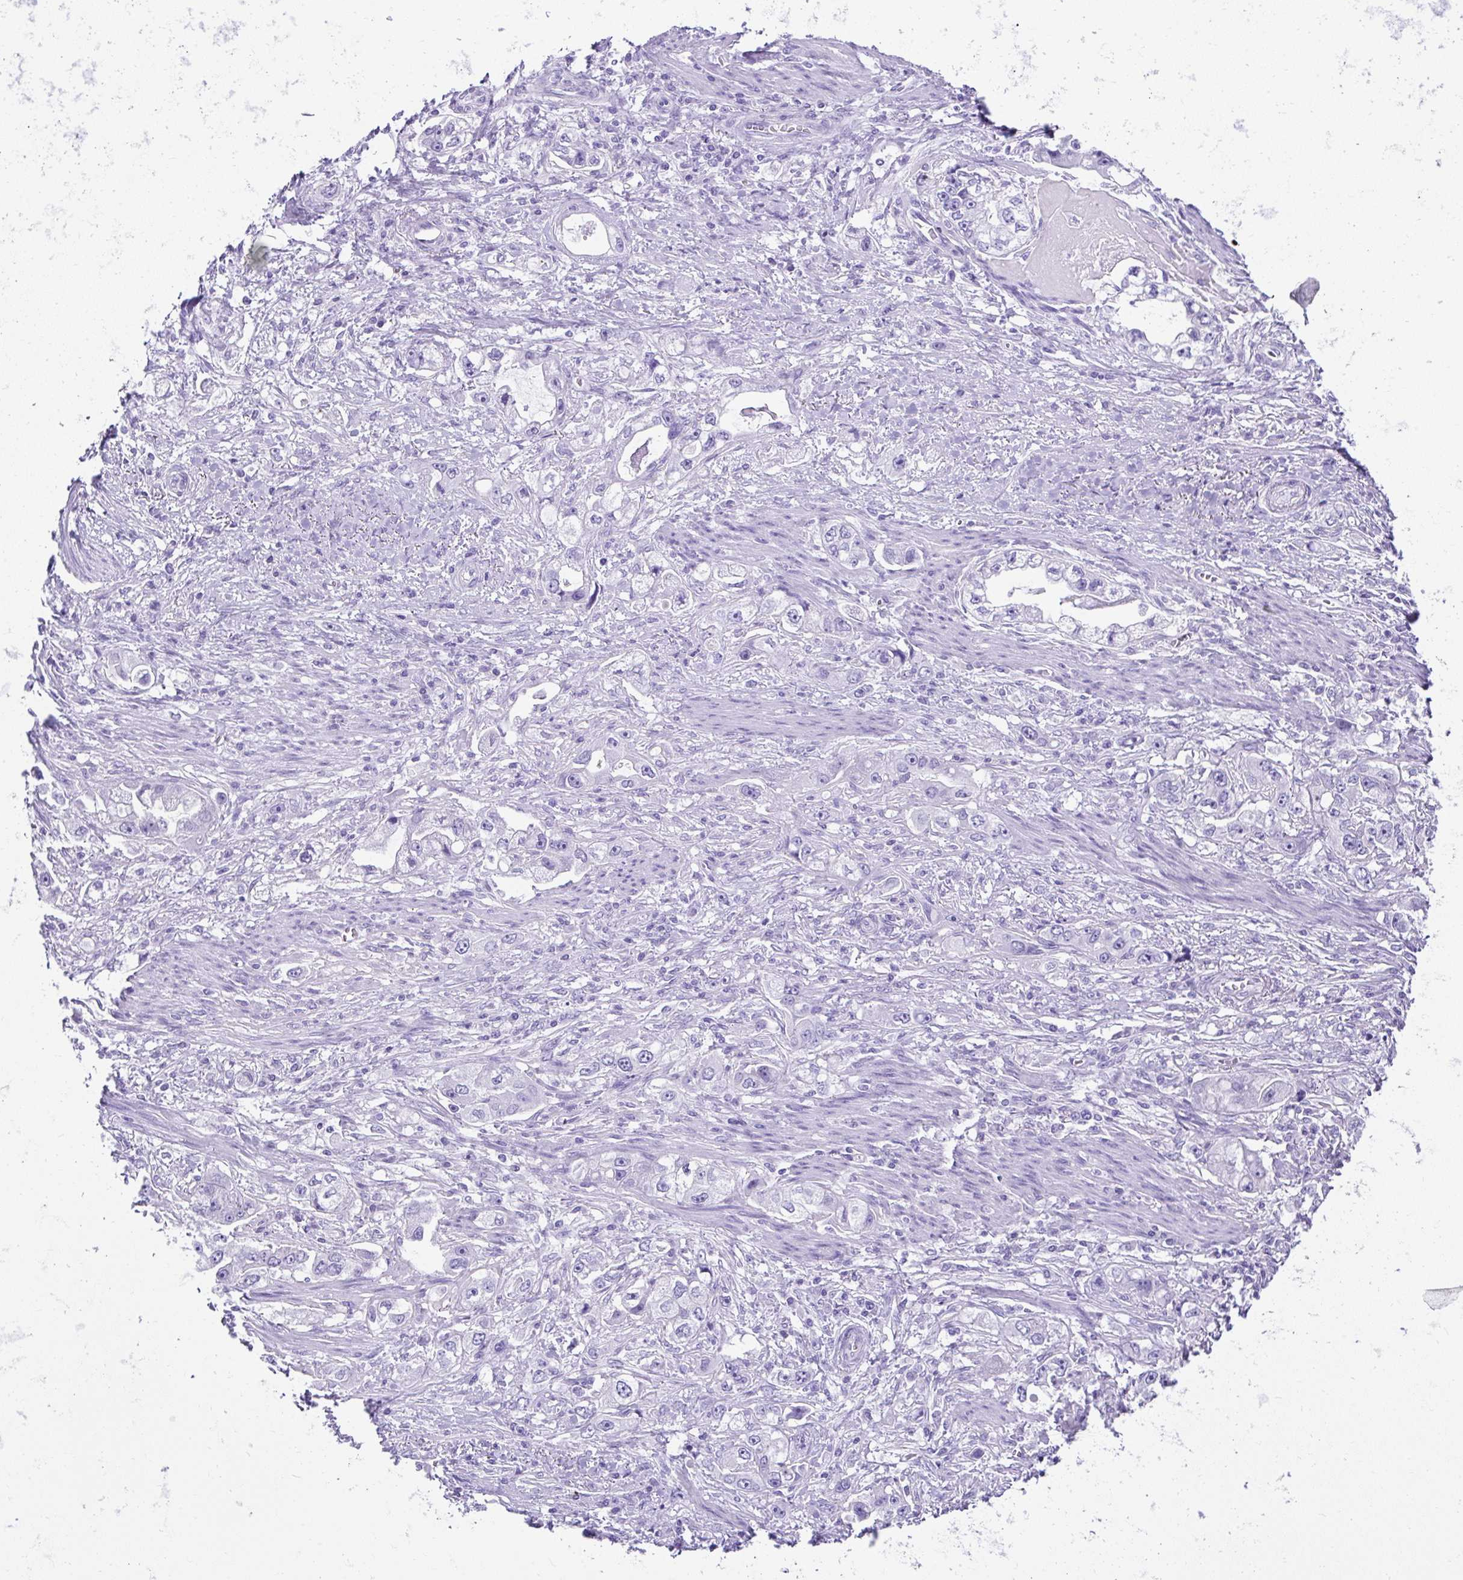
{"staining": {"intensity": "negative", "quantity": "none", "location": "none"}, "tissue": "stomach cancer", "cell_type": "Tumor cells", "image_type": "cancer", "snomed": [{"axis": "morphology", "description": "Adenocarcinoma, NOS"}, {"axis": "topography", "description": "Stomach, lower"}], "caption": "The micrograph displays no significant expression in tumor cells of stomach cancer (adenocarcinoma).", "gene": "RNF183", "patient": {"sex": "female", "age": 93}}